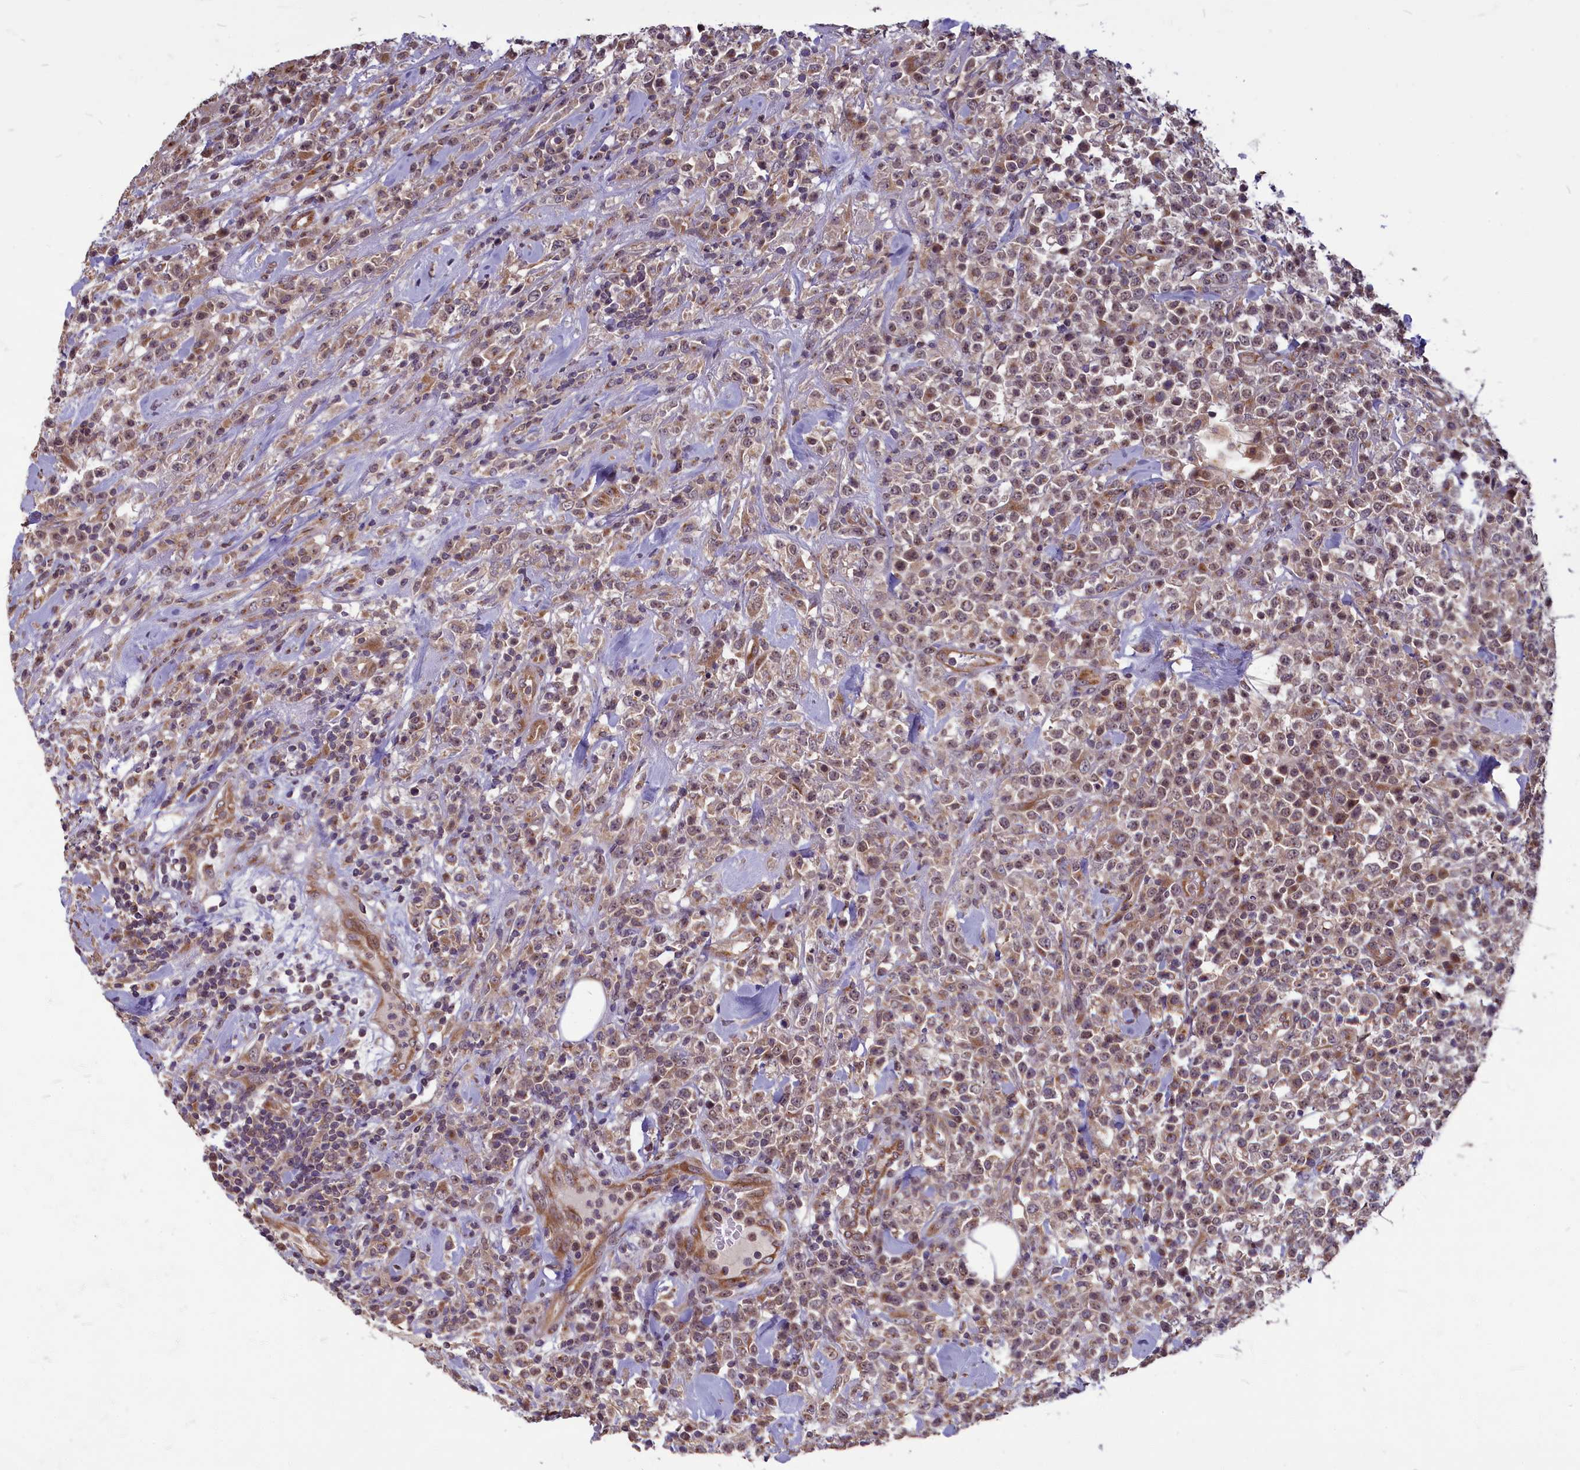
{"staining": {"intensity": "moderate", "quantity": "25%-75%", "location": "cytoplasmic/membranous"}, "tissue": "lymphoma", "cell_type": "Tumor cells", "image_type": "cancer", "snomed": [{"axis": "morphology", "description": "Malignant lymphoma, non-Hodgkin's type, High grade"}, {"axis": "topography", "description": "Colon"}], "caption": "Lymphoma tissue shows moderate cytoplasmic/membranous expression in about 25%-75% of tumor cells, visualized by immunohistochemistry. (DAB (3,3'-diaminobenzidine) IHC with brightfield microscopy, high magnification).", "gene": "MYCBP", "patient": {"sex": "female", "age": 53}}